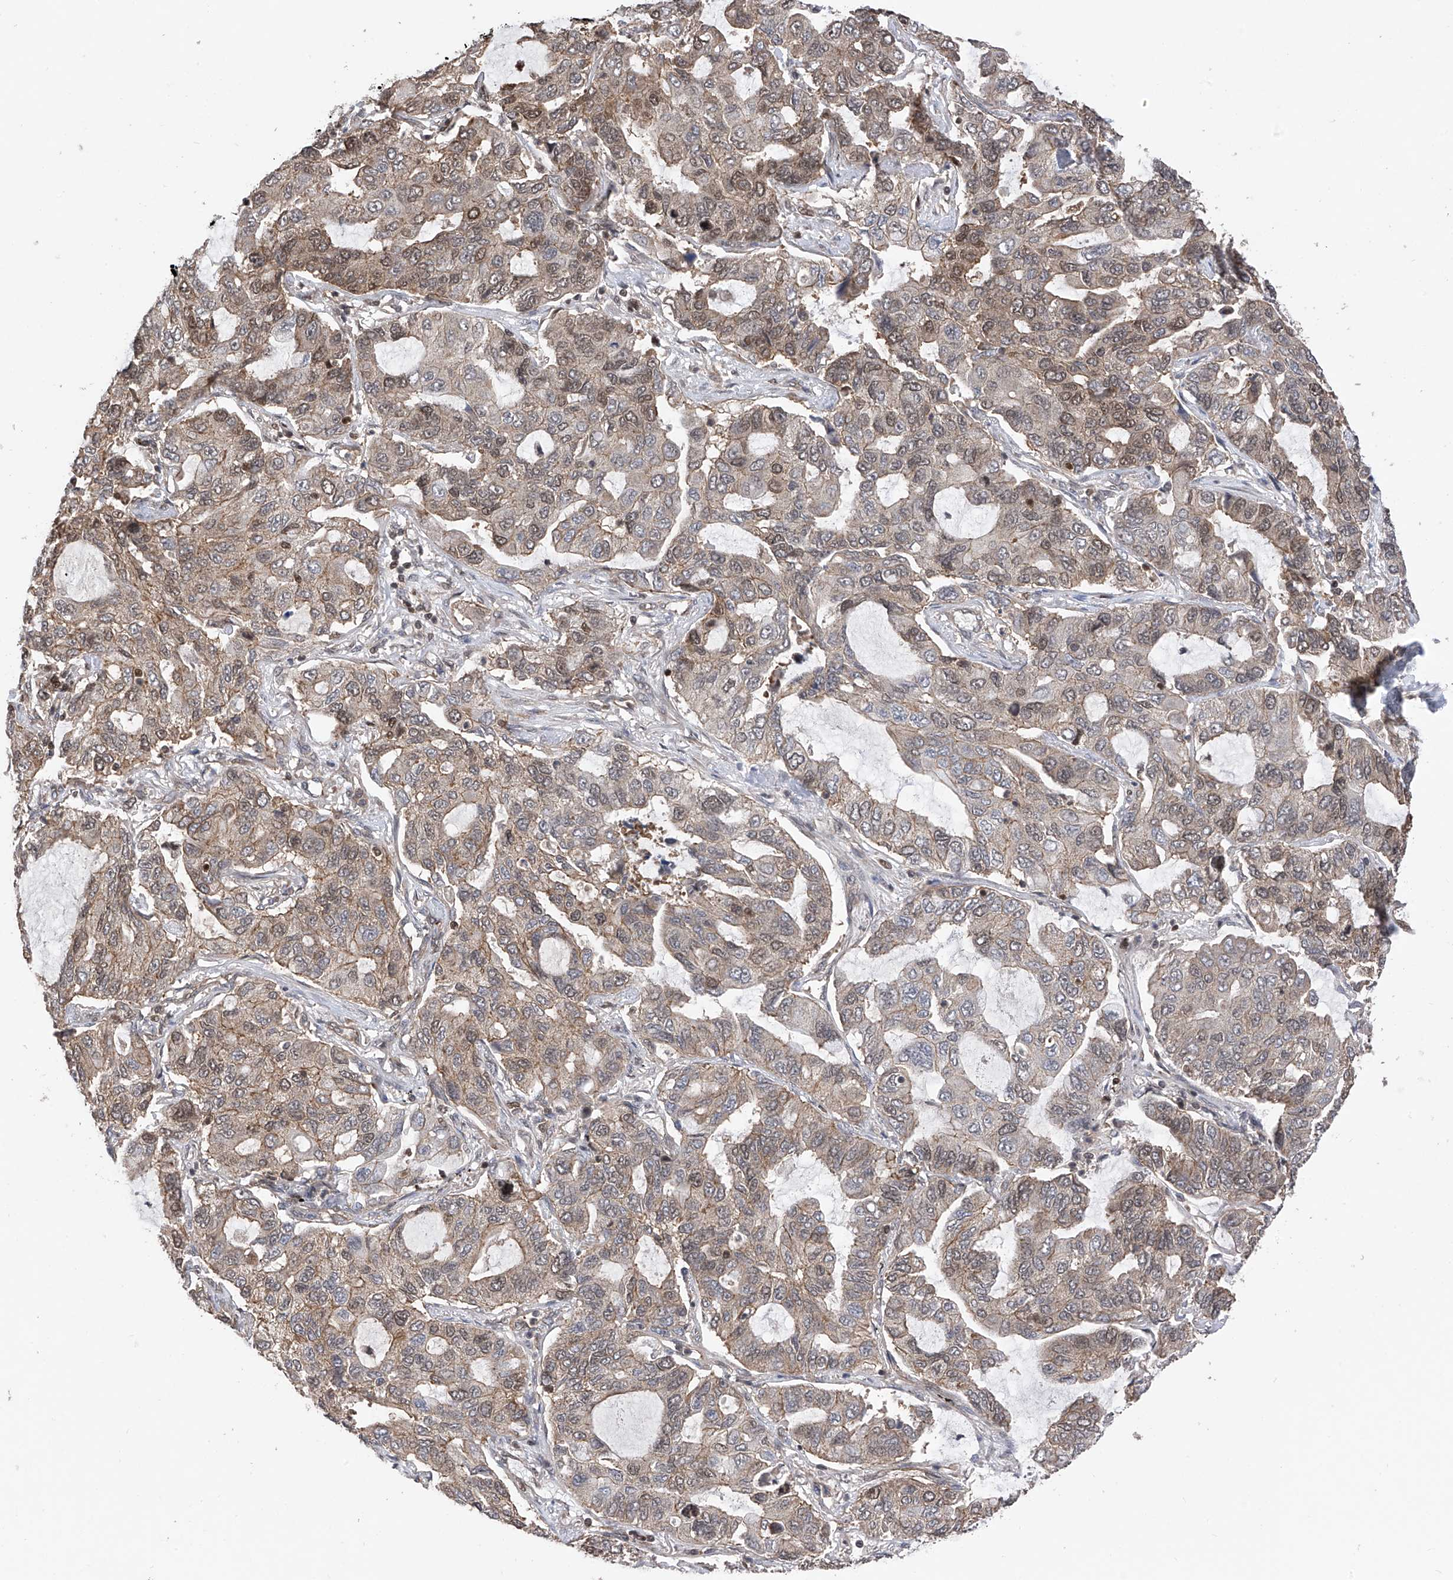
{"staining": {"intensity": "weak", "quantity": "25%-75%", "location": "cytoplasmic/membranous,nuclear"}, "tissue": "lung cancer", "cell_type": "Tumor cells", "image_type": "cancer", "snomed": [{"axis": "morphology", "description": "Adenocarcinoma, NOS"}, {"axis": "topography", "description": "Lung"}], "caption": "Protein analysis of lung adenocarcinoma tissue shows weak cytoplasmic/membranous and nuclear expression in about 25%-75% of tumor cells.", "gene": "DNAJC9", "patient": {"sex": "male", "age": 64}}